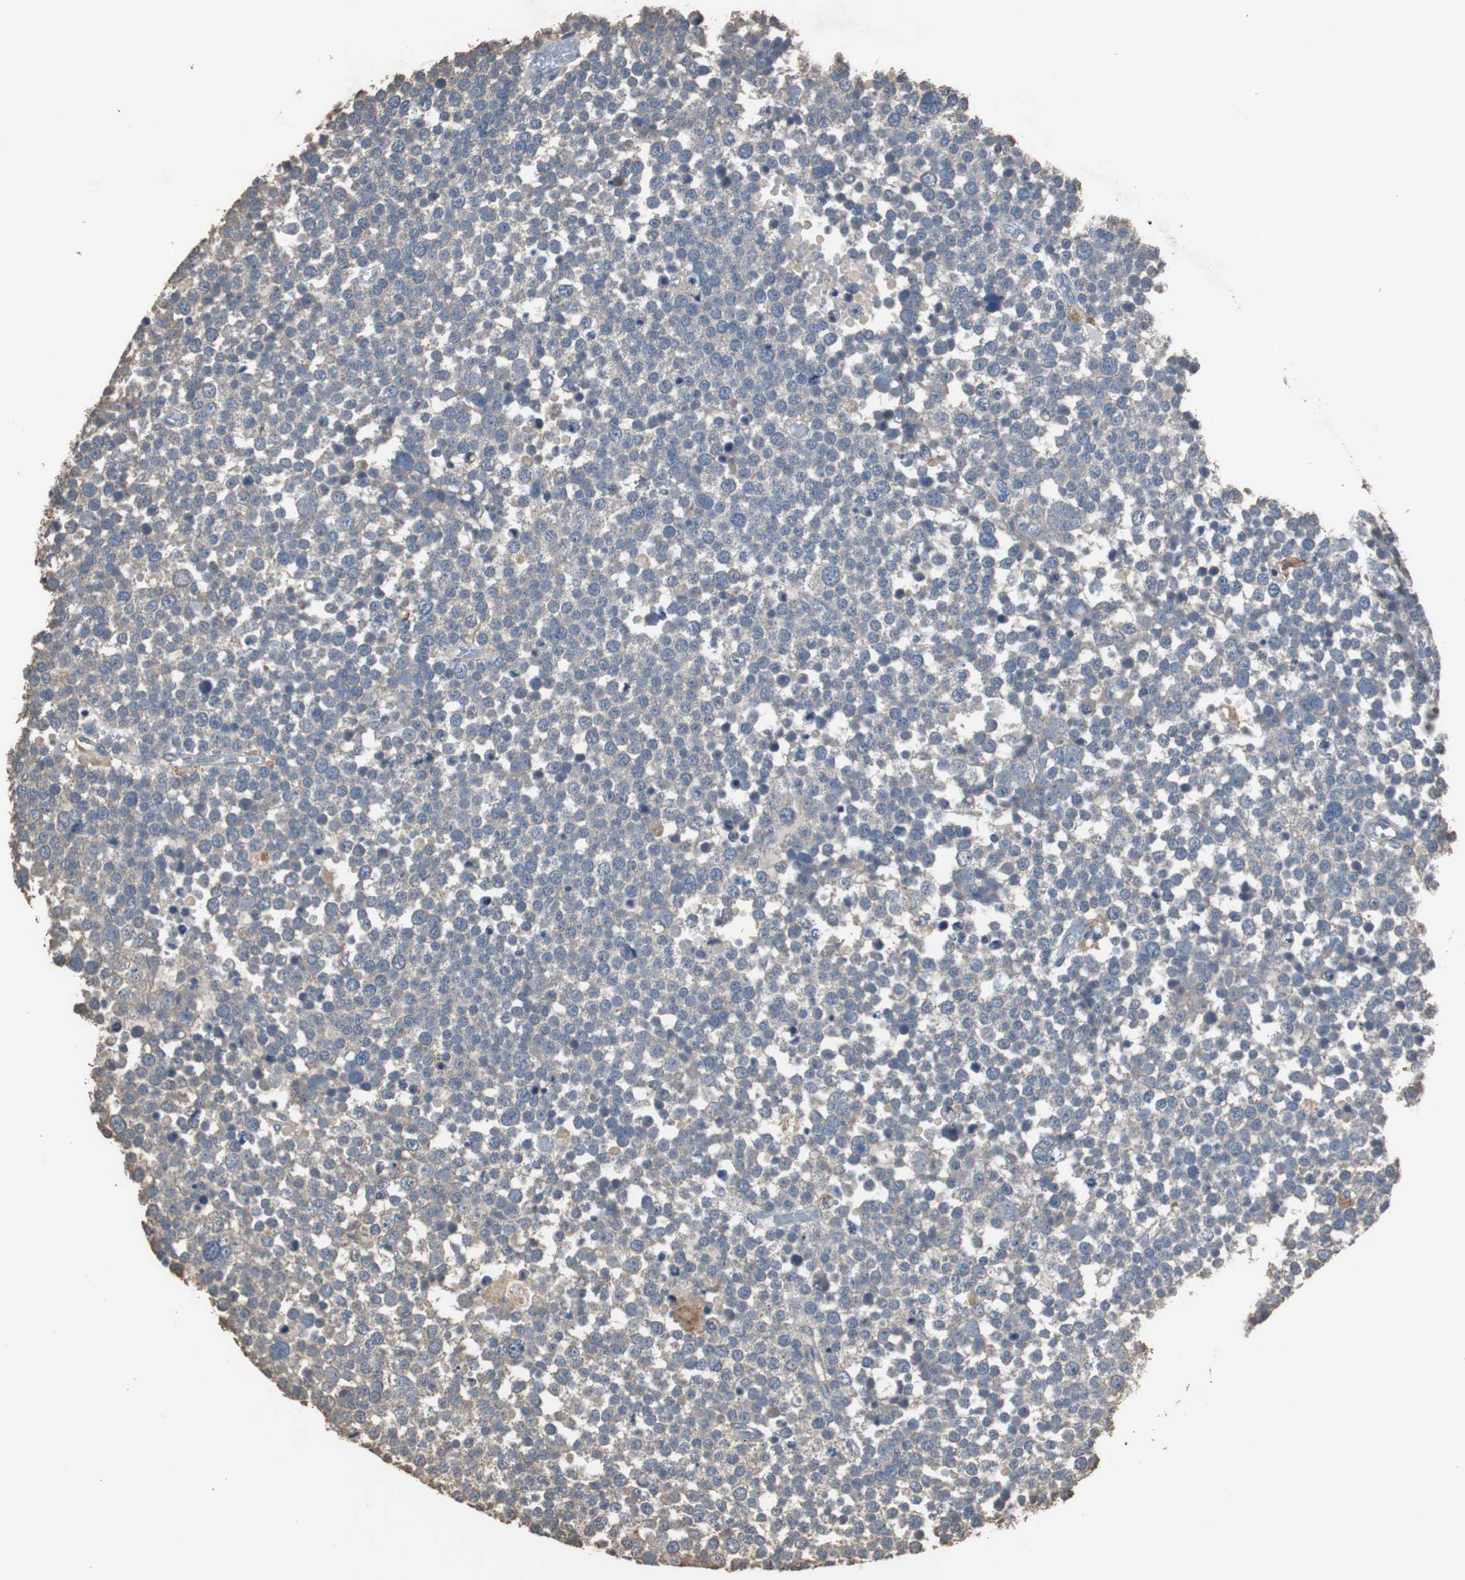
{"staining": {"intensity": "weak", "quantity": "25%-75%", "location": "cytoplasmic/membranous"}, "tissue": "testis cancer", "cell_type": "Tumor cells", "image_type": "cancer", "snomed": [{"axis": "morphology", "description": "Seminoma, NOS"}, {"axis": "topography", "description": "Testis"}], "caption": "This is an image of immunohistochemistry (IHC) staining of testis cancer (seminoma), which shows weak expression in the cytoplasmic/membranous of tumor cells.", "gene": "SCIMP", "patient": {"sex": "male", "age": 71}}